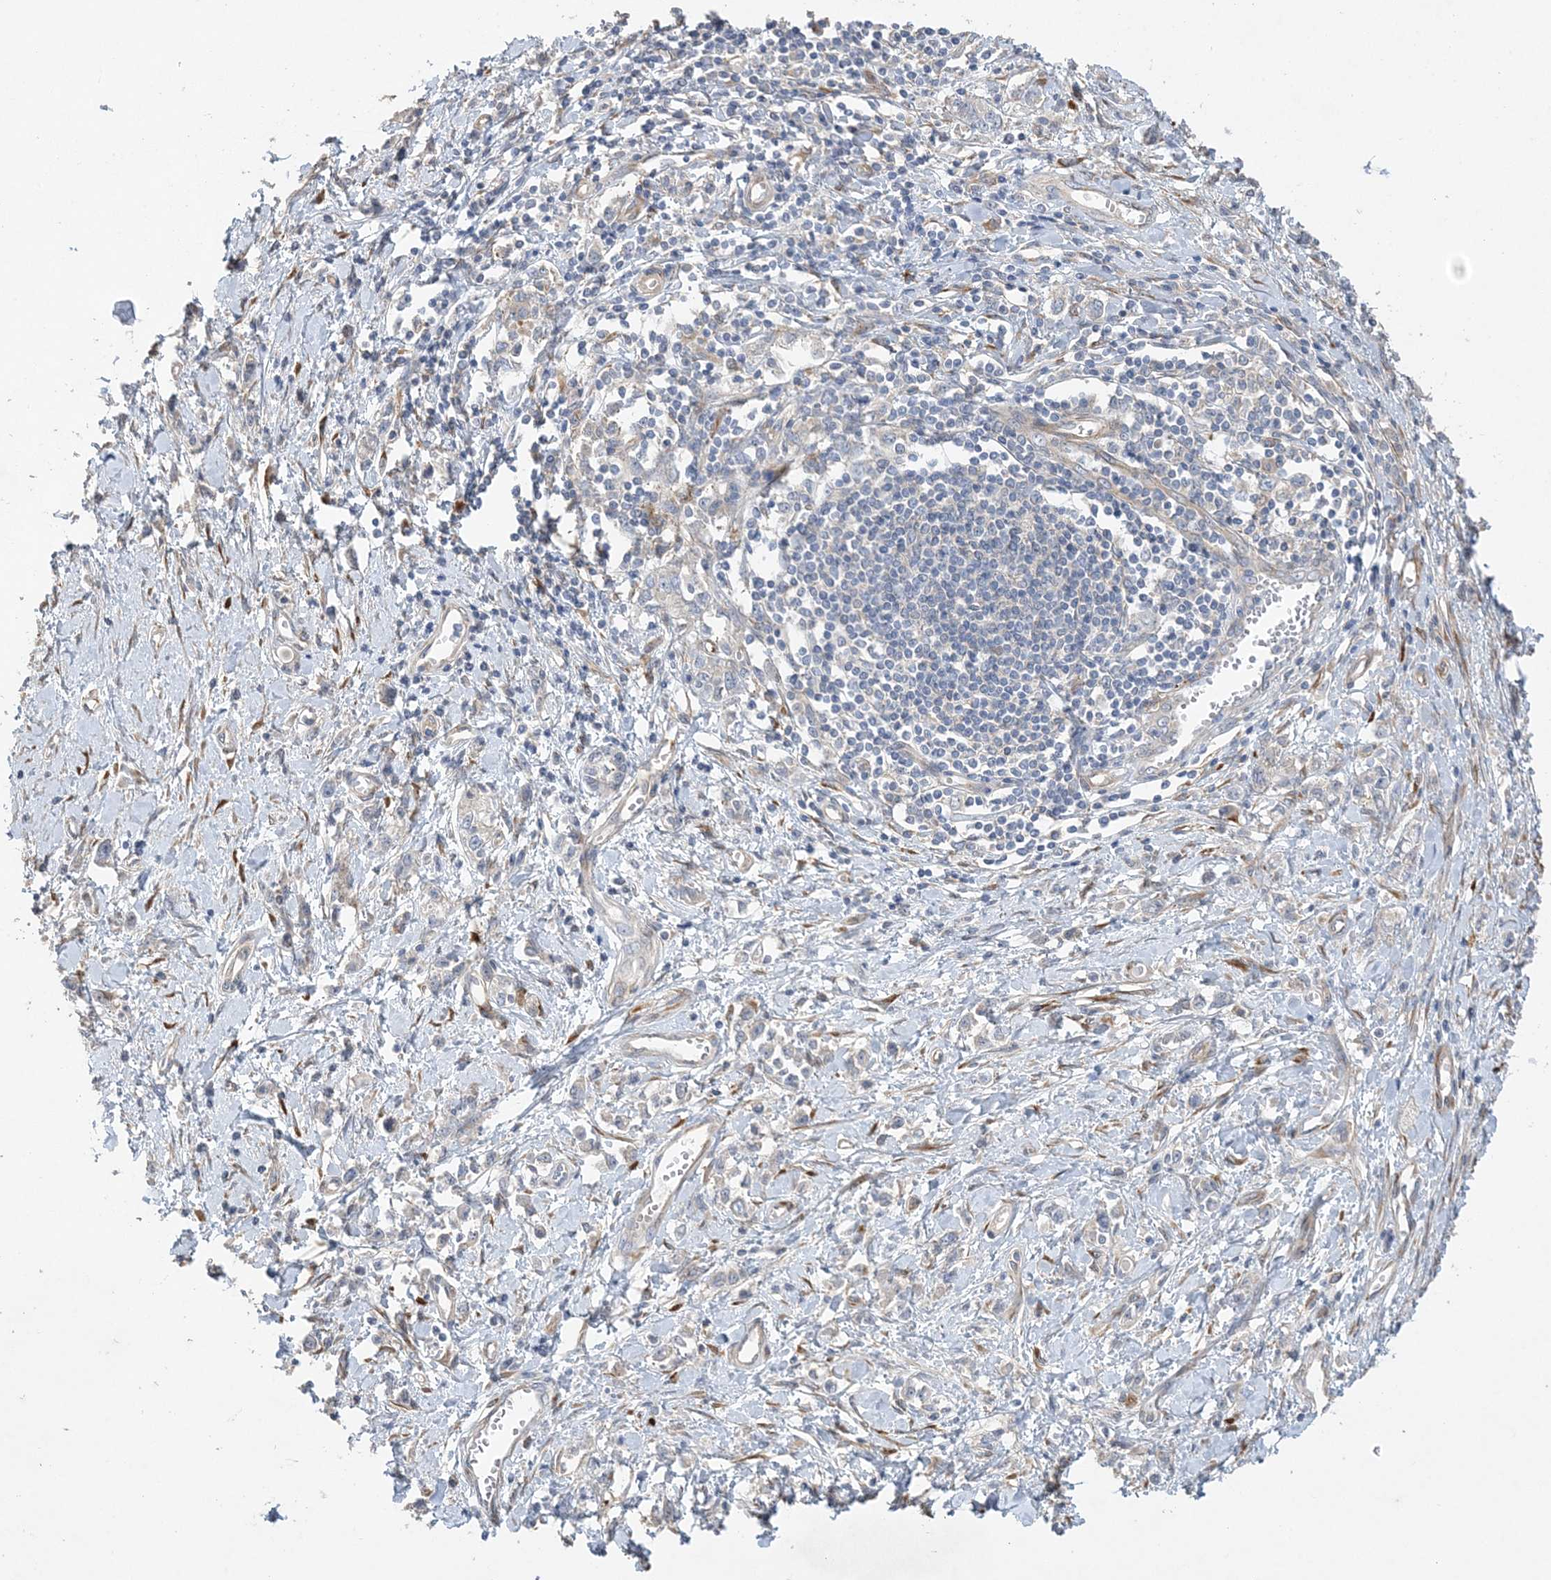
{"staining": {"intensity": "weak", "quantity": ">75%", "location": "cytoplasmic/membranous"}, "tissue": "stomach cancer", "cell_type": "Tumor cells", "image_type": "cancer", "snomed": [{"axis": "morphology", "description": "Adenocarcinoma, NOS"}, {"axis": "topography", "description": "Stomach"}], "caption": "DAB immunohistochemical staining of human stomach adenocarcinoma displays weak cytoplasmic/membranous protein staining in approximately >75% of tumor cells.", "gene": "MAP4K5", "patient": {"sex": "female", "age": 76}}